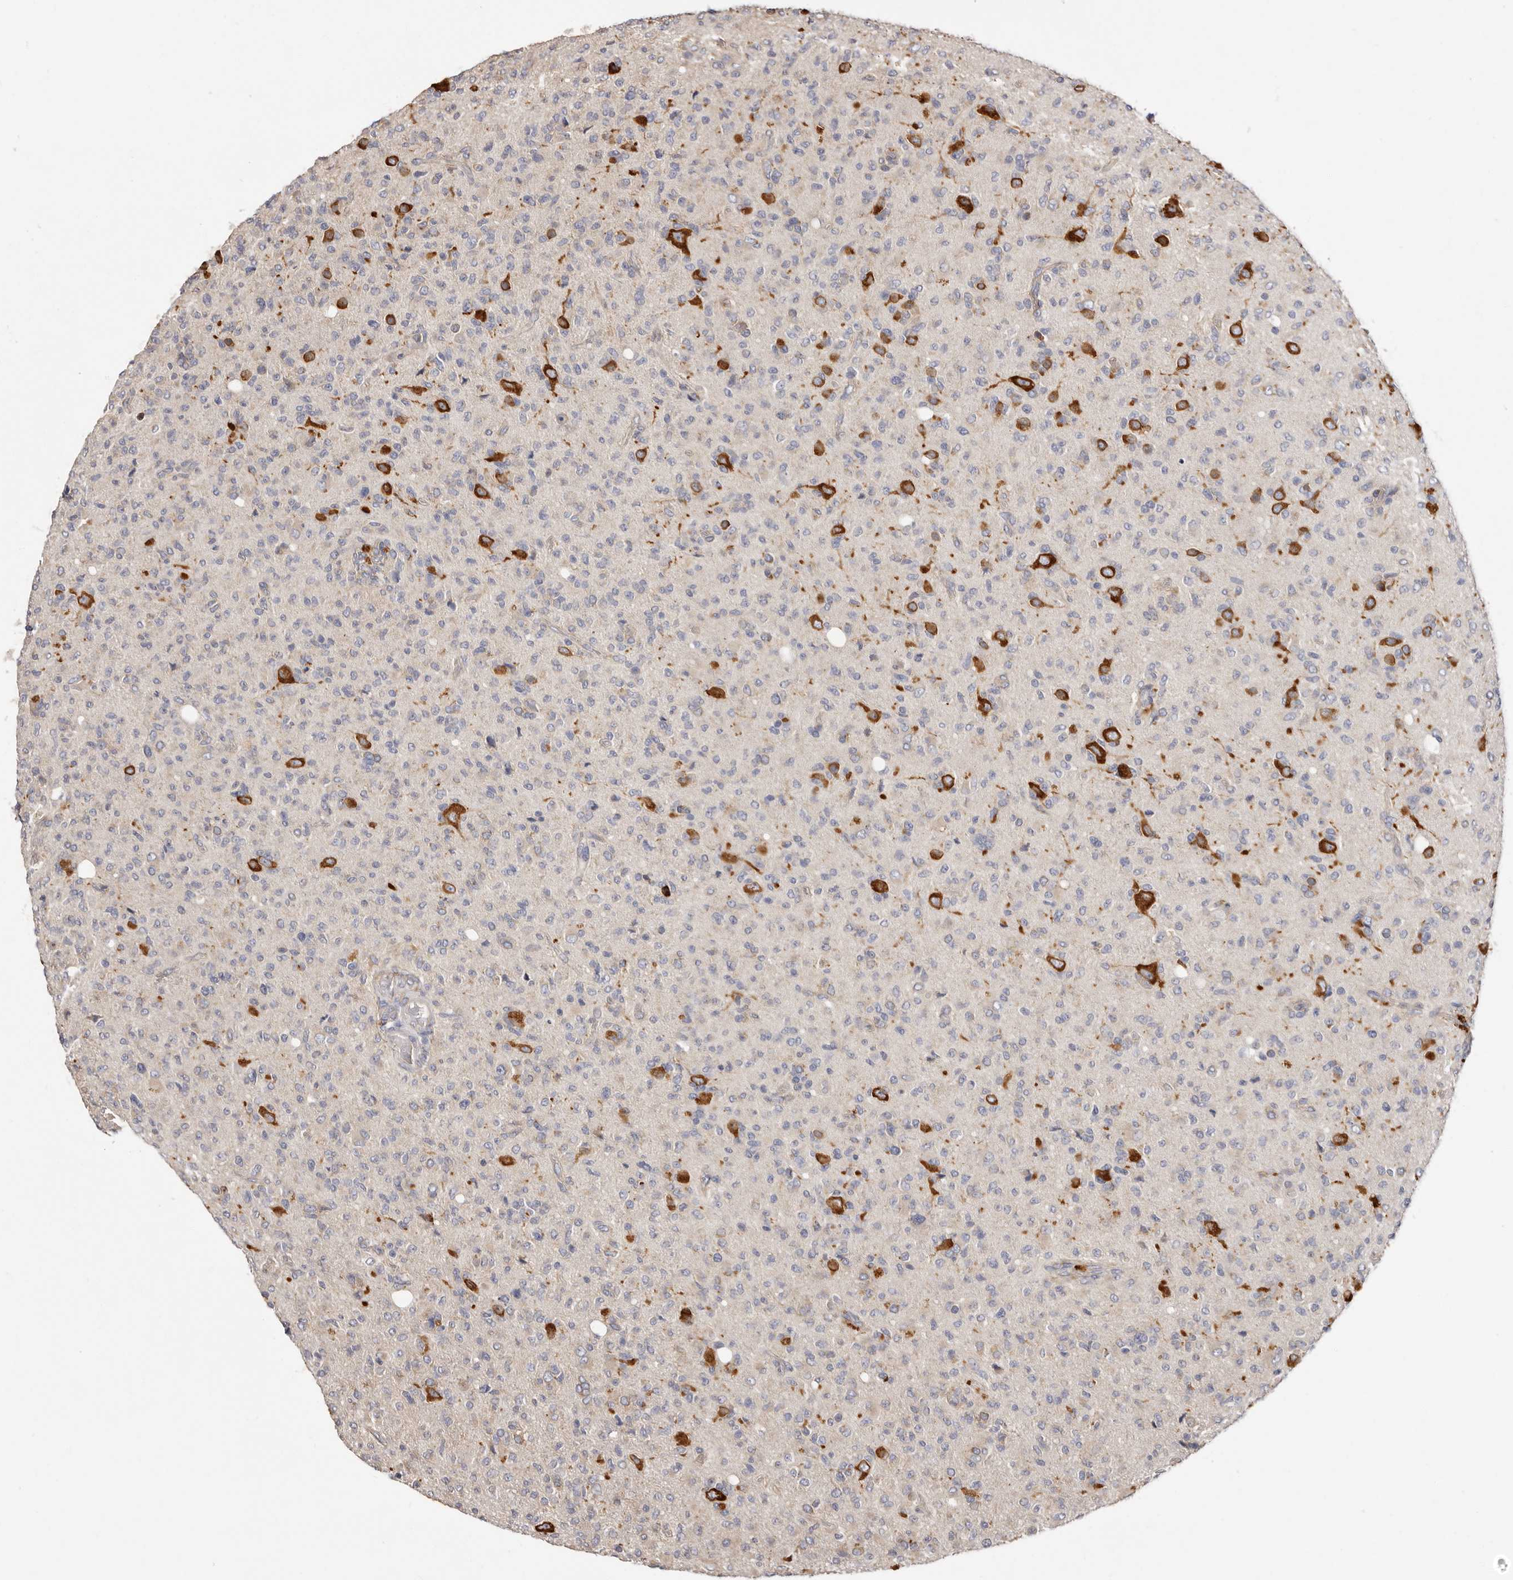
{"staining": {"intensity": "negative", "quantity": "none", "location": "none"}, "tissue": "glioma", "cell_type": "Tumor cells", "image_type": "cancer", "snomed": [{"axis": "morphology", "description": "Glioma, malignant, High grade"}, {"axis": "topography", "description": "Brain"}], "caption": "Micrograph shows no protein staining in tumor cells of glioma tissue.", "gene": "FAM167B", "patient": {"sex": "female", "age": 57}}